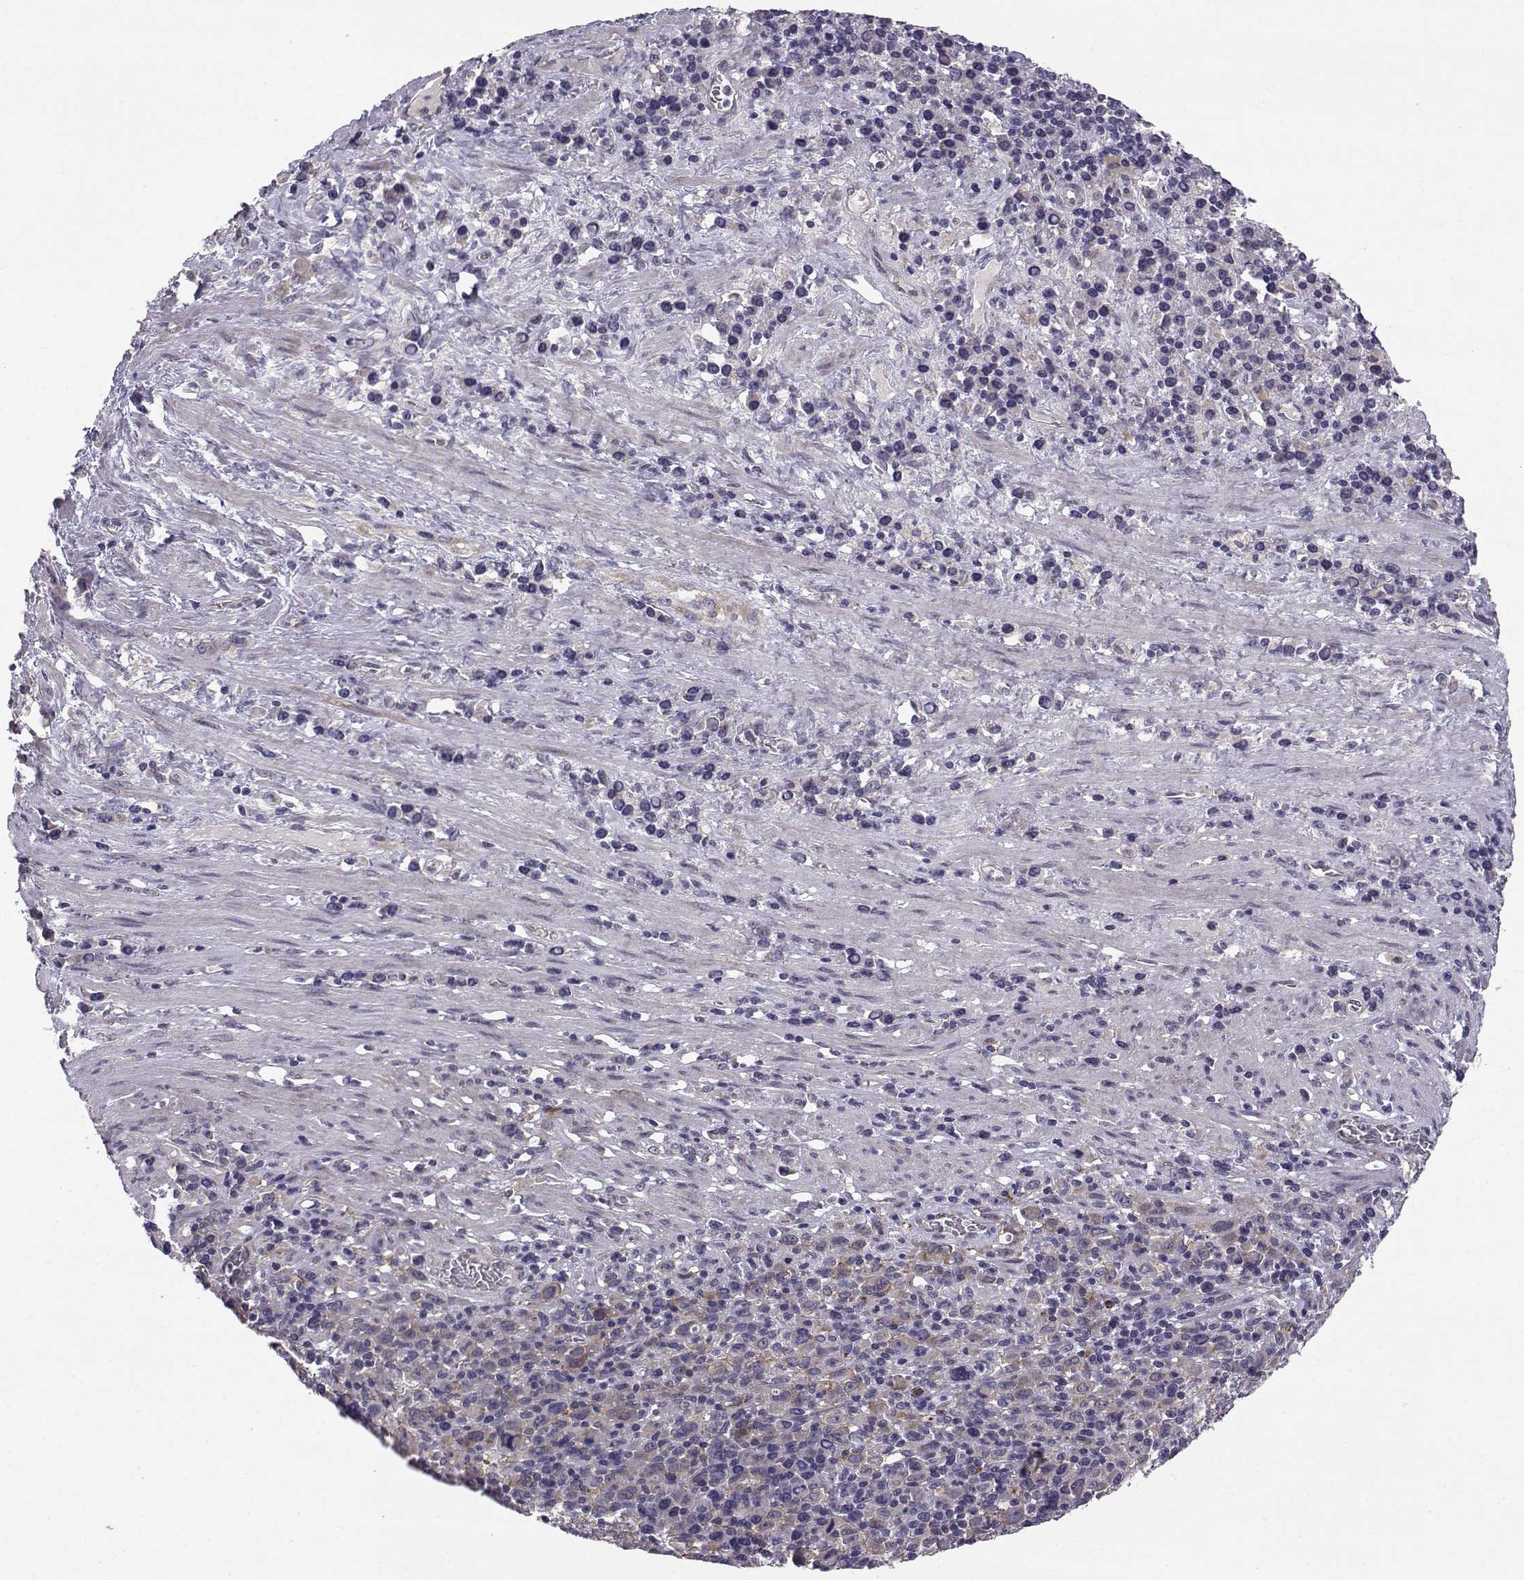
{"staining": {"intensity": "negative", "quantity": "none", "location": "none"}, "tissue": "stomach cancer", "cell_type": "Tumor cells", "image_type": "cancer", "snomed": [{"axis": "morphology", "description": "Adenocarcinoma, NOS"}, {"axis": "topography", "description": "Stomach, upper"}], "caption": "This is a photomicrograph of immunohistochemistry (IHC) staining of adenocarcinoma (stomach), which shows no positivity in tumor cells.", "gene": "PEX5L", "patient": {"sex": "male", "age": 75}}